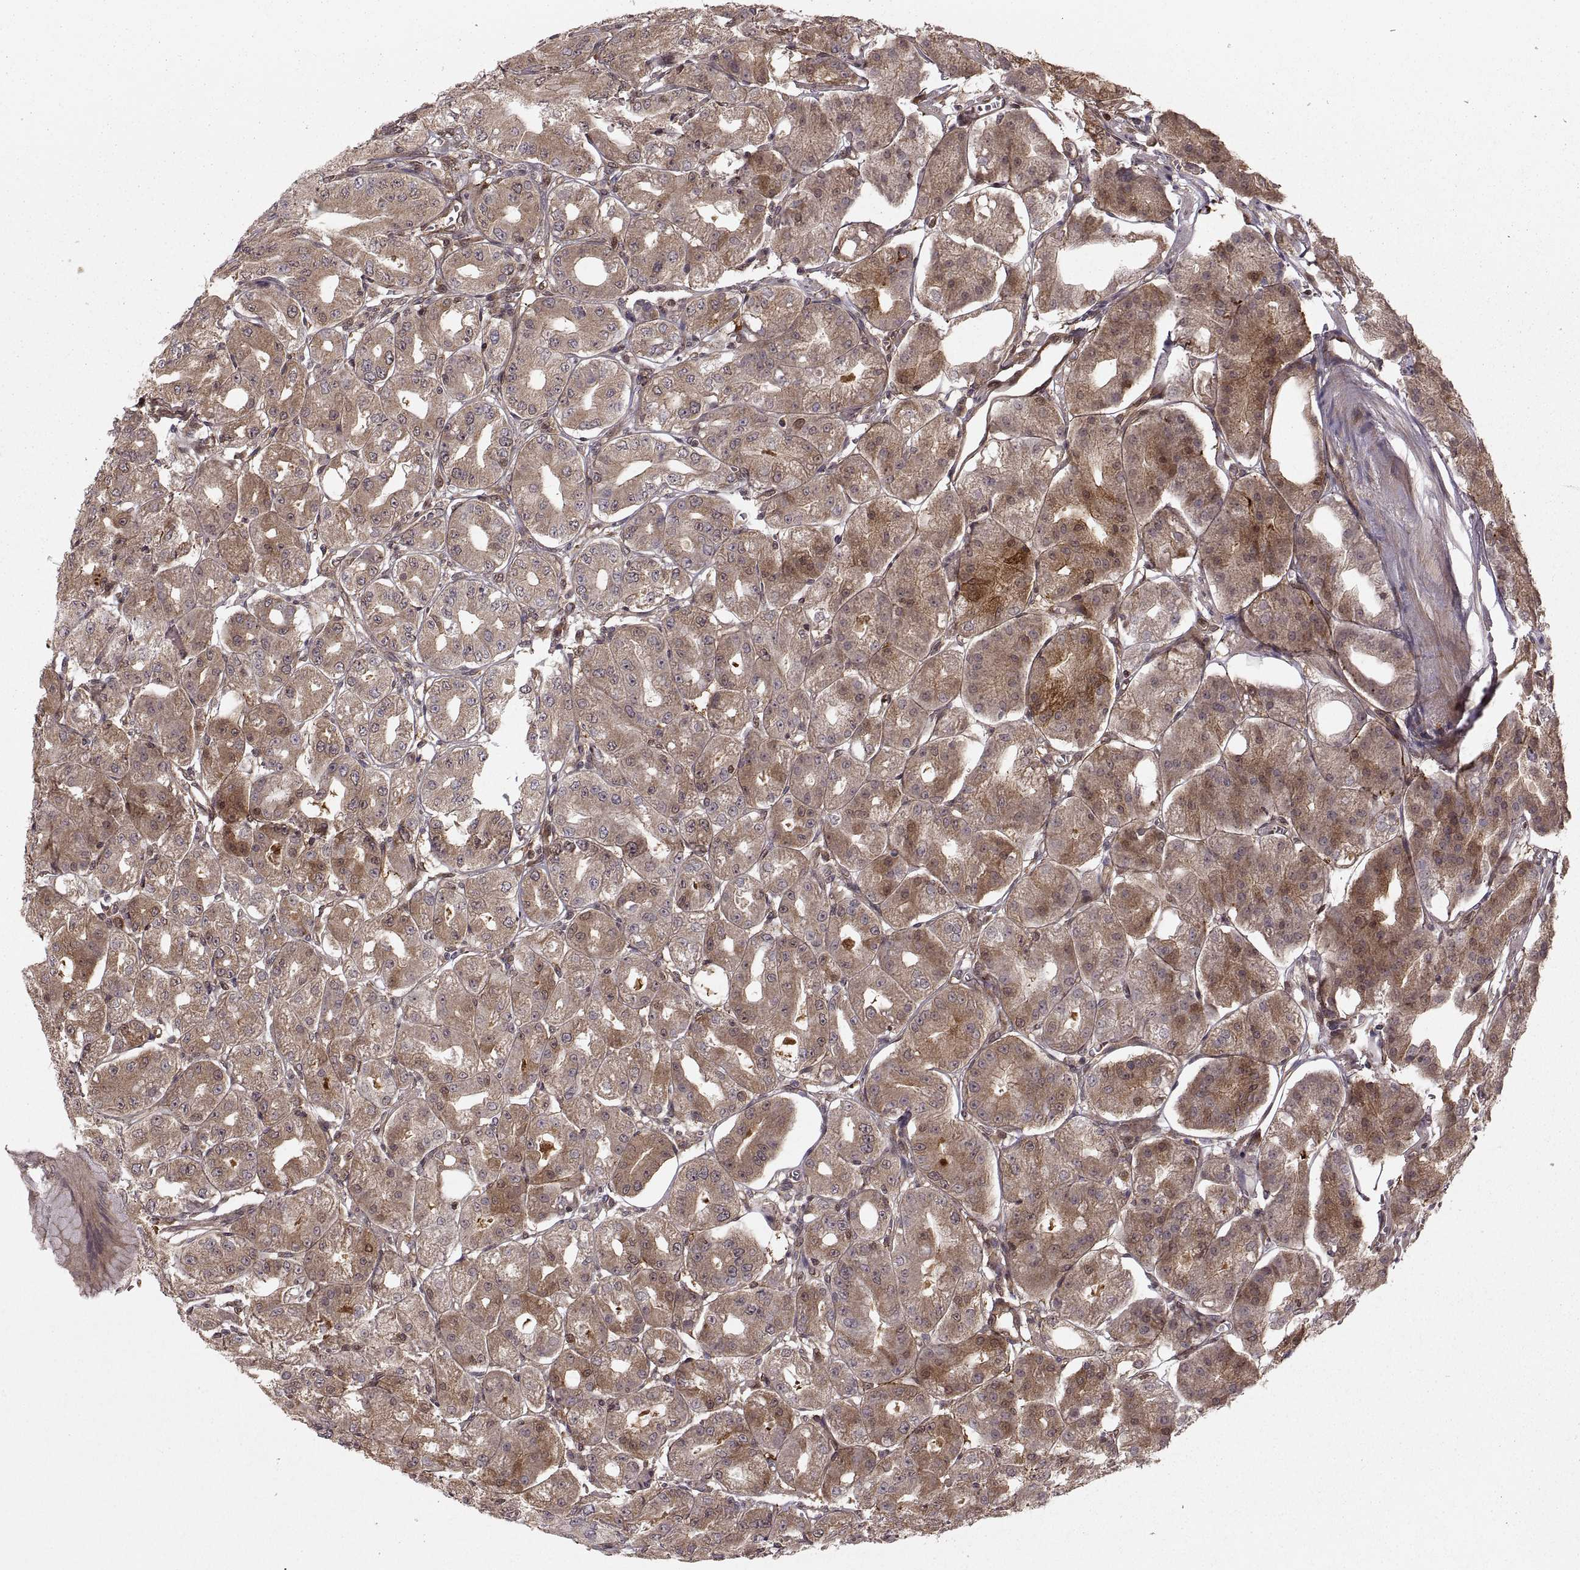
{"staining": {"intensity": "moderate", "quantity": ">75%", "location": "cytoplasmic/membranous"}, "tissue": "stomach", "cell_type": "Glandular cells", "image_type": "normal", "snomed": [{"axis": "morphology", "description": "Normal tissue, NOS"}, {"axis": "topography", "description": "Stomach, lower"}], "caption": "Protein expression analysis of benign human stomach reveals moderate cytoplasmic/membranous positivity in approximately >75% of glandular cells. The protein is shown in brown color, while the nuclei are stained blue.", "gene": "DEDD", "patient": {"sex": "male", "age": 71}}